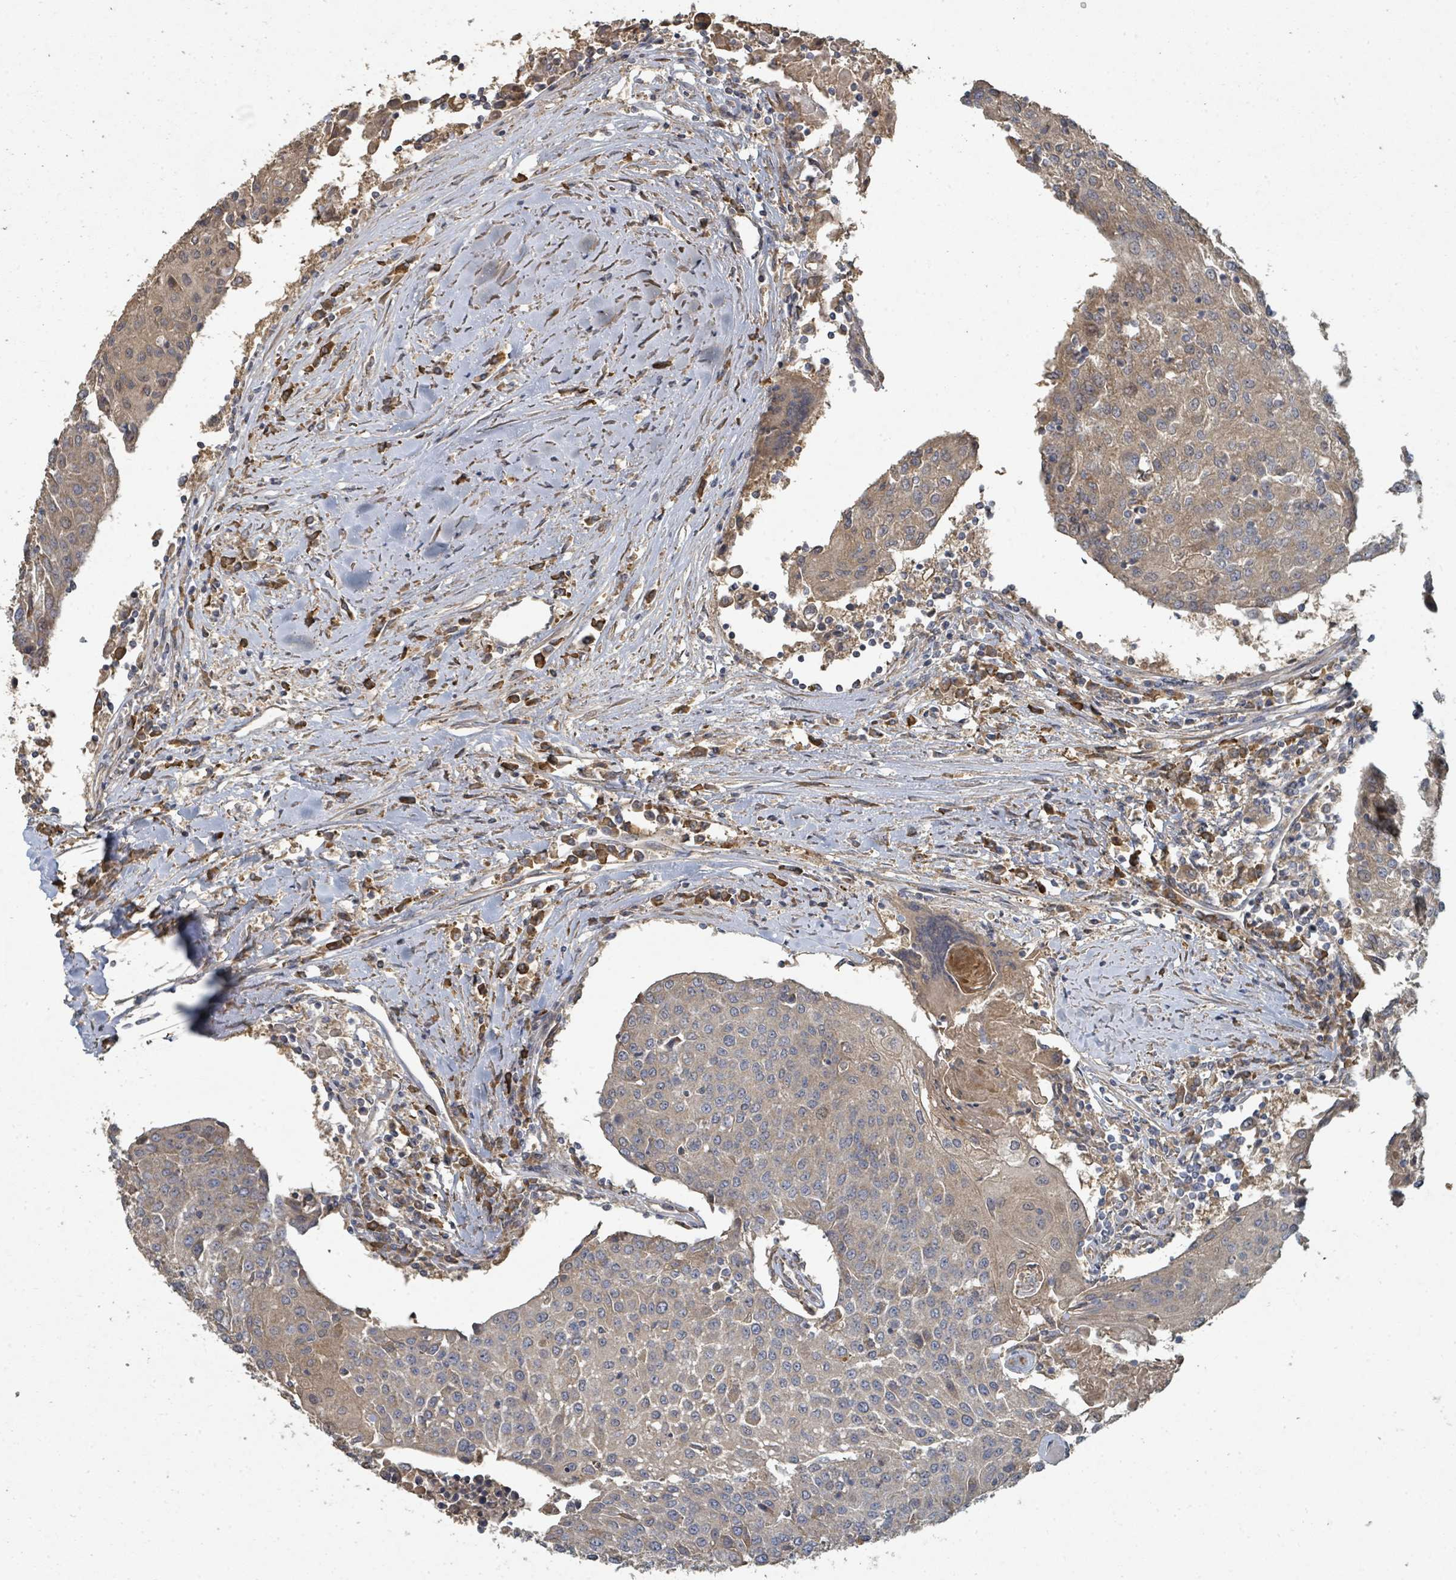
{"staining": {"intensity": "moderate", "quantity": "25%-75%", "location": "cytoplasmic/membranous"}, "tissue": "urothelial cancer", "cell_type": "Tumor cells", "image_type": "cancer", "snomed": [{"axis": "morphology", "description": "Urothelial carcinoma, High grade"}, {"axis": "topography", "description": "Urinary bladder"}], "caption": "Protein expression analysis of human high-grade urothelial carcinoma reveals moderate cytoplasmic/membranous staining in approximately 25%-75% of tumor cells. The staining is performed using DAB brown chromogen to label protein expression. The nuclei are counter-stained blue using hematoxylin.", "gene": "WDFY1", "patient": {"sex": "female", "age": 85}}